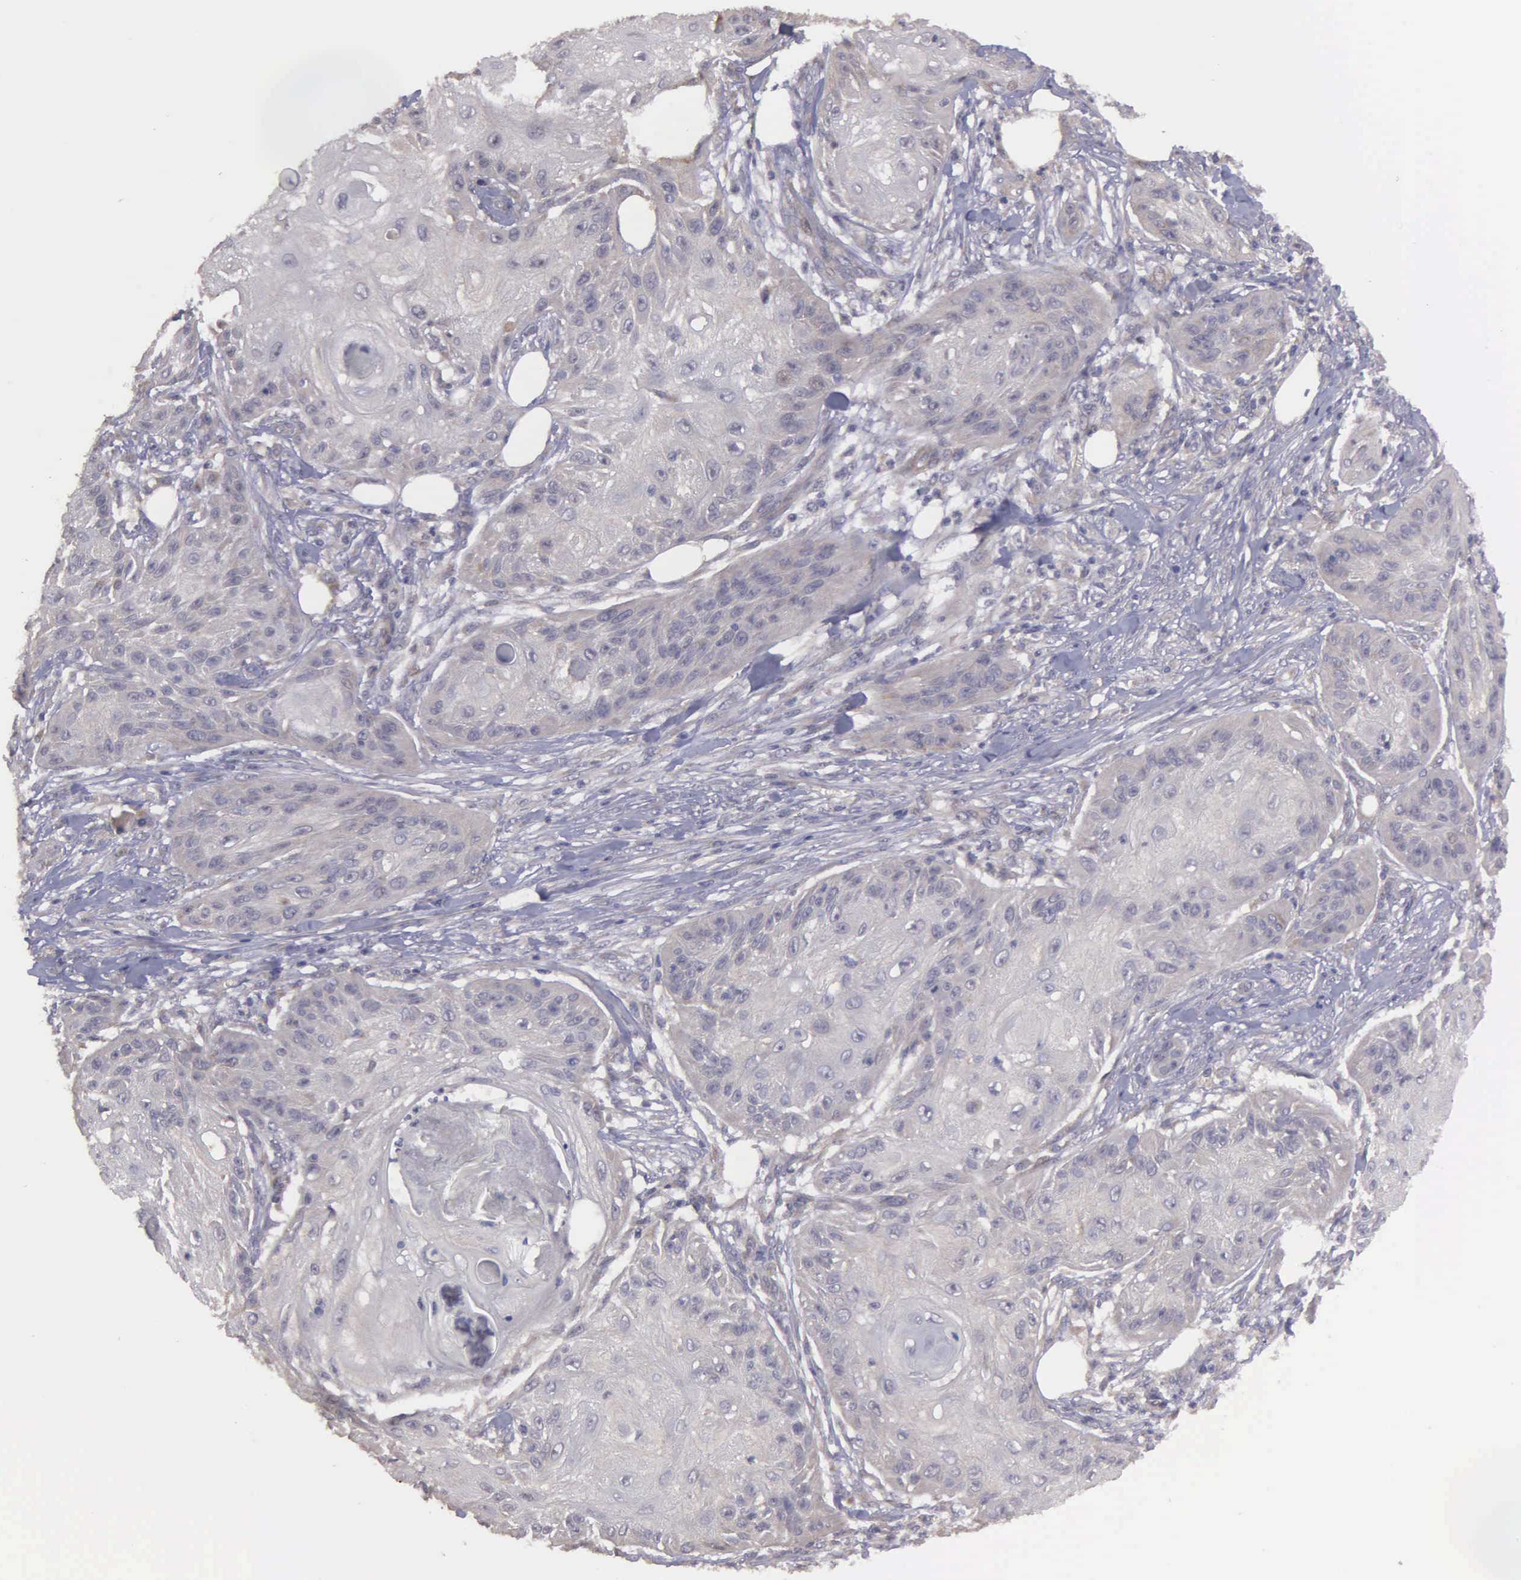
{"staining": {"intensity": "negative", "quantity": "none", "location": "none"}, "tissue": "skin cancer", "cell_type": "Tumor cells", "image_type": "cancer", "snomed": [{"axis": "morphology", "description": "Squamous cell carcinoma, NOS"}, {"axis": "topography", "description": "Skin"}], "caption": "Tumor cells show no significant protein expression in skin cancer.", "gene": "RTL10", "patient": {"sex": "female", "age": 88}}